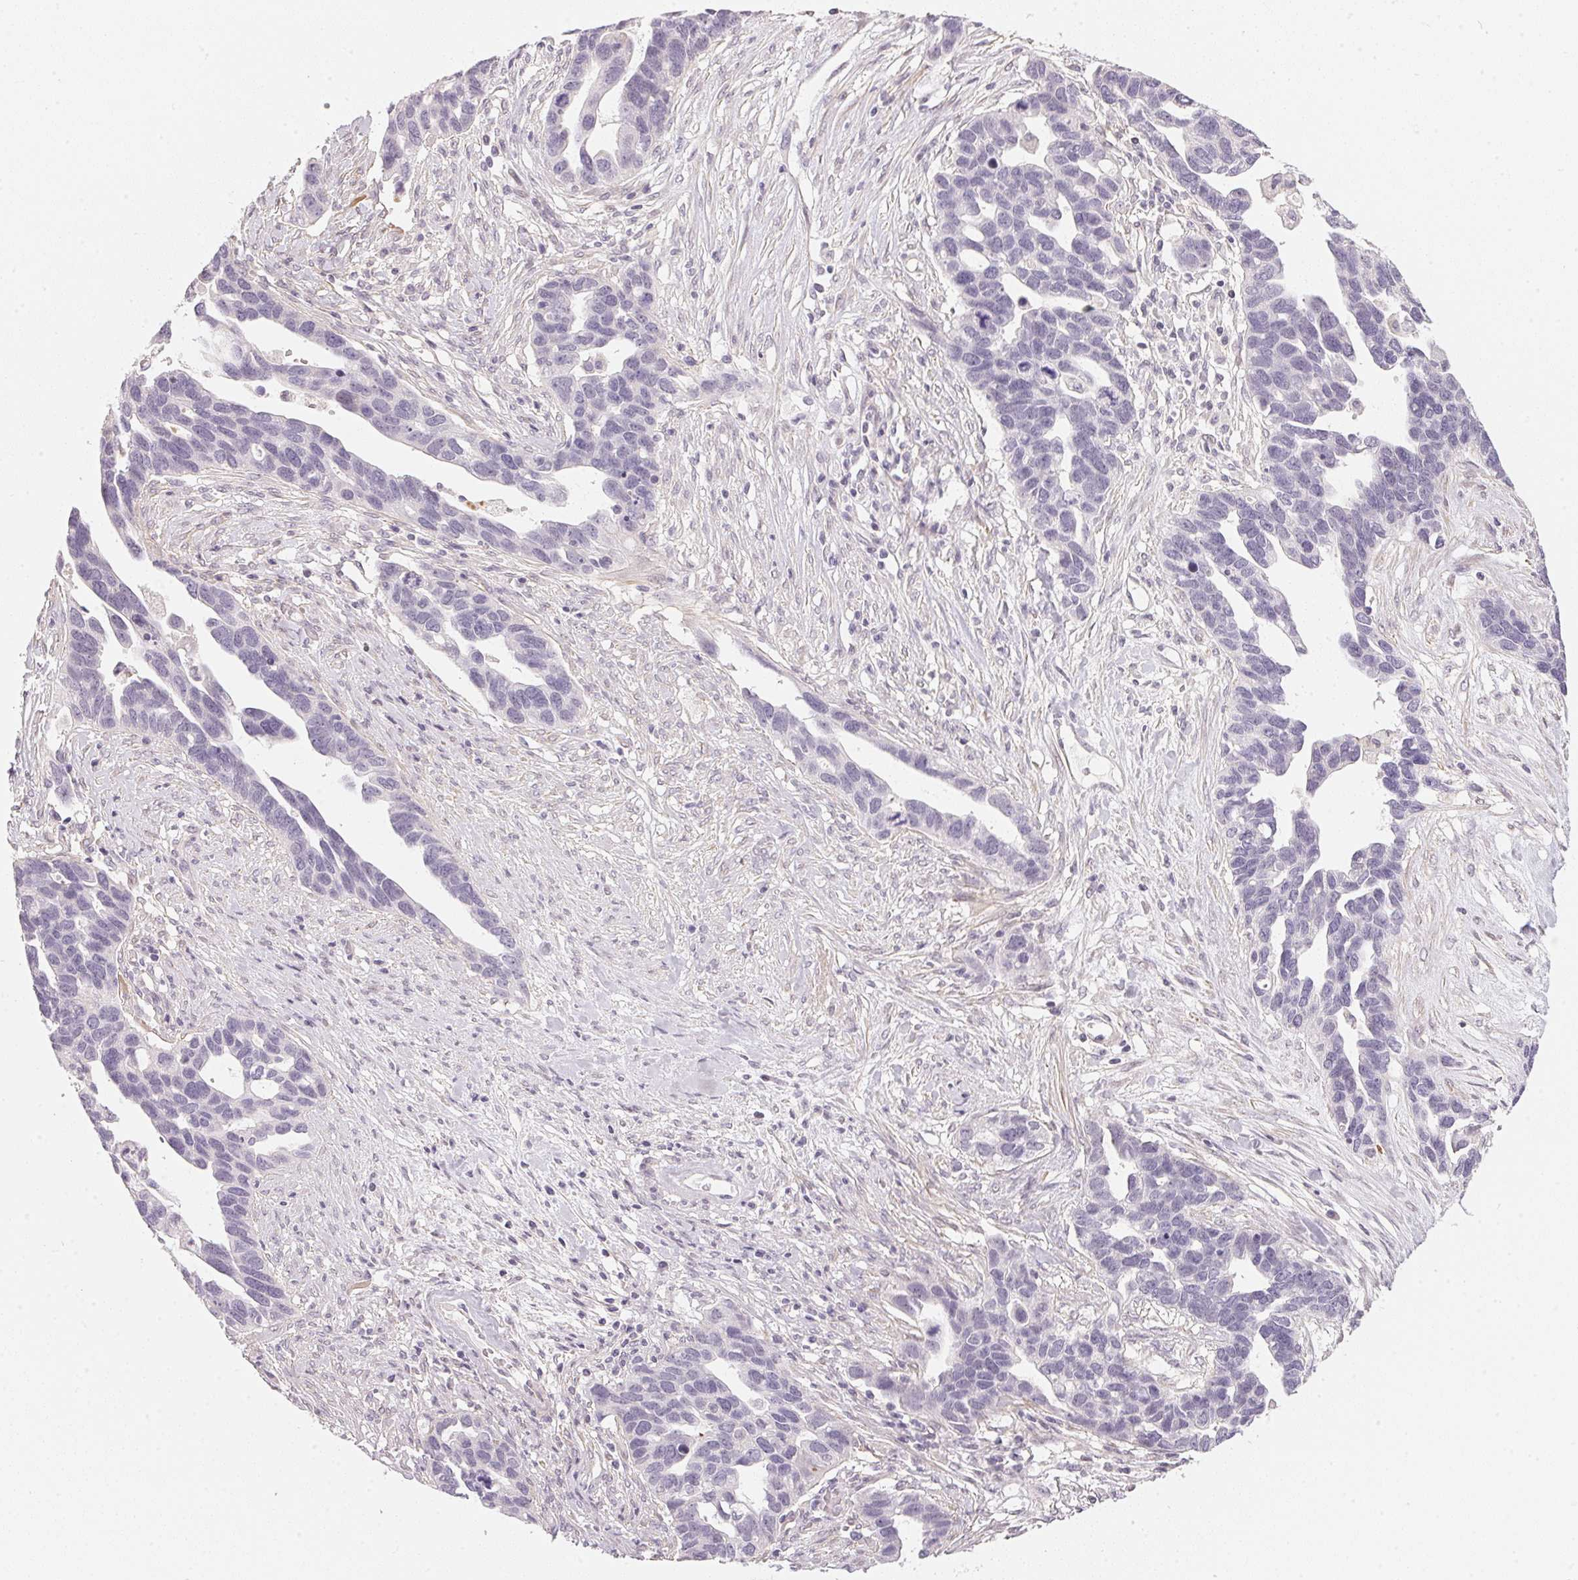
{"staining": {"intensity": "negative", "quantity": "none", "location": "none"}, "tissue": "ovarian cancer", "cell_type": "Tumor cells", "image_type": "cancer", "snomed": [{"axis": "morphology", "description": "Cystadenocarcinoma, serous, NOS"}, {"axis": "topography", "description": "Ovary"}], "caption": "An IHC histopathology image of ovarian cancer is shown. There is no staining in tumor cells of ovarian cancer.", "gene": "GDAP1L1", "patient": {"sex": "female", "age": 54}}